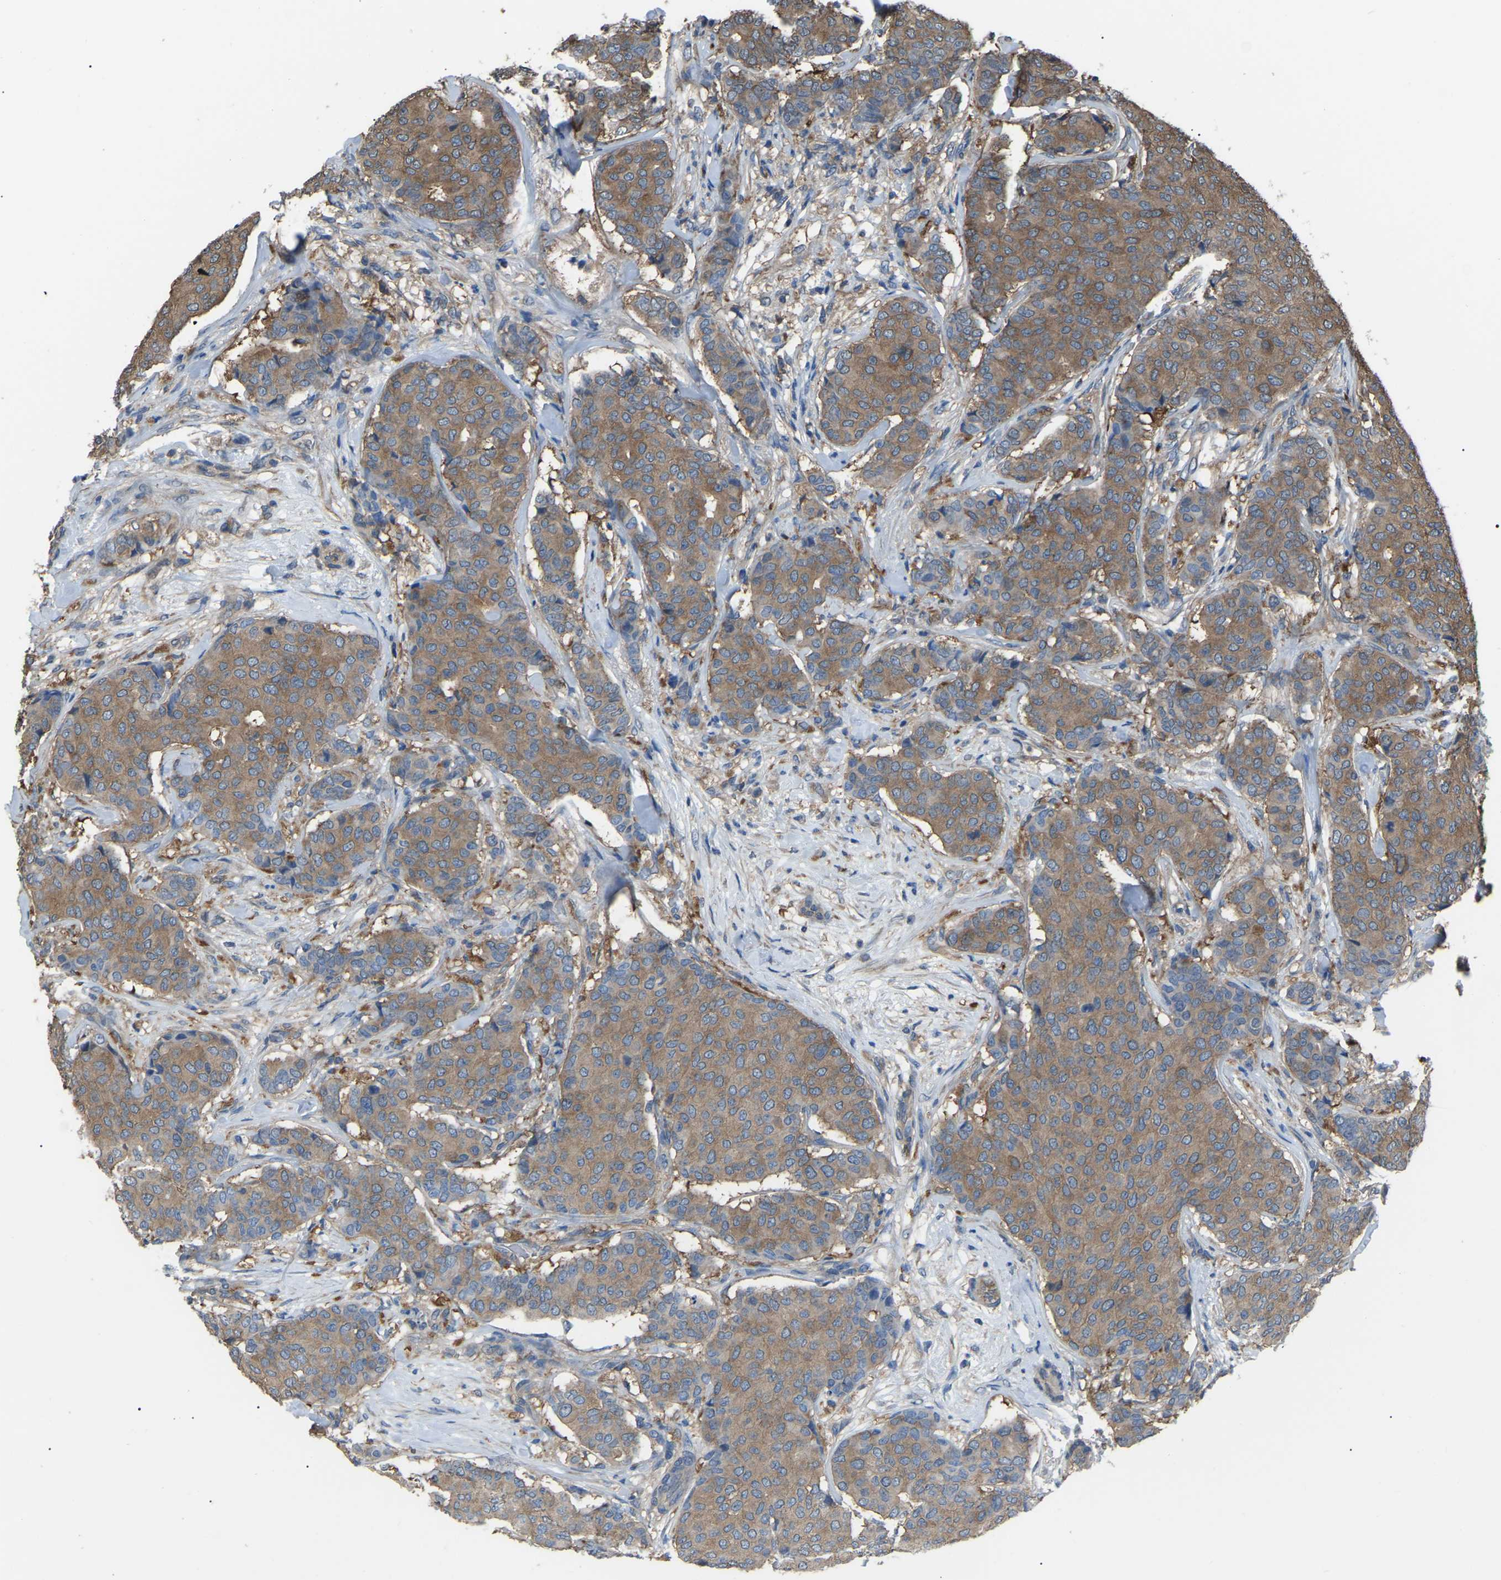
{"staining": {"intensity": "moderate", "quantity": ">75%", "location": "cytoplasmic/membranous"}, "tissue": "breast cancer", "cell_type": "Tumor cells", "image_type": "cancer", "snomed": [{"axis": "morphology", "description": "Duct carcinoma"}, {"axis": "topography", "description": "Breast"}], "caption": "Breast cancer (invasive ductal carcinoma) was stained to show a protein in brown. There is medium levels of moderate cytoplasmic/membranous staining in about >75% of tumor cells.", "gene": "PDCD5", "patient": {"sex": "female", "age": 75}}